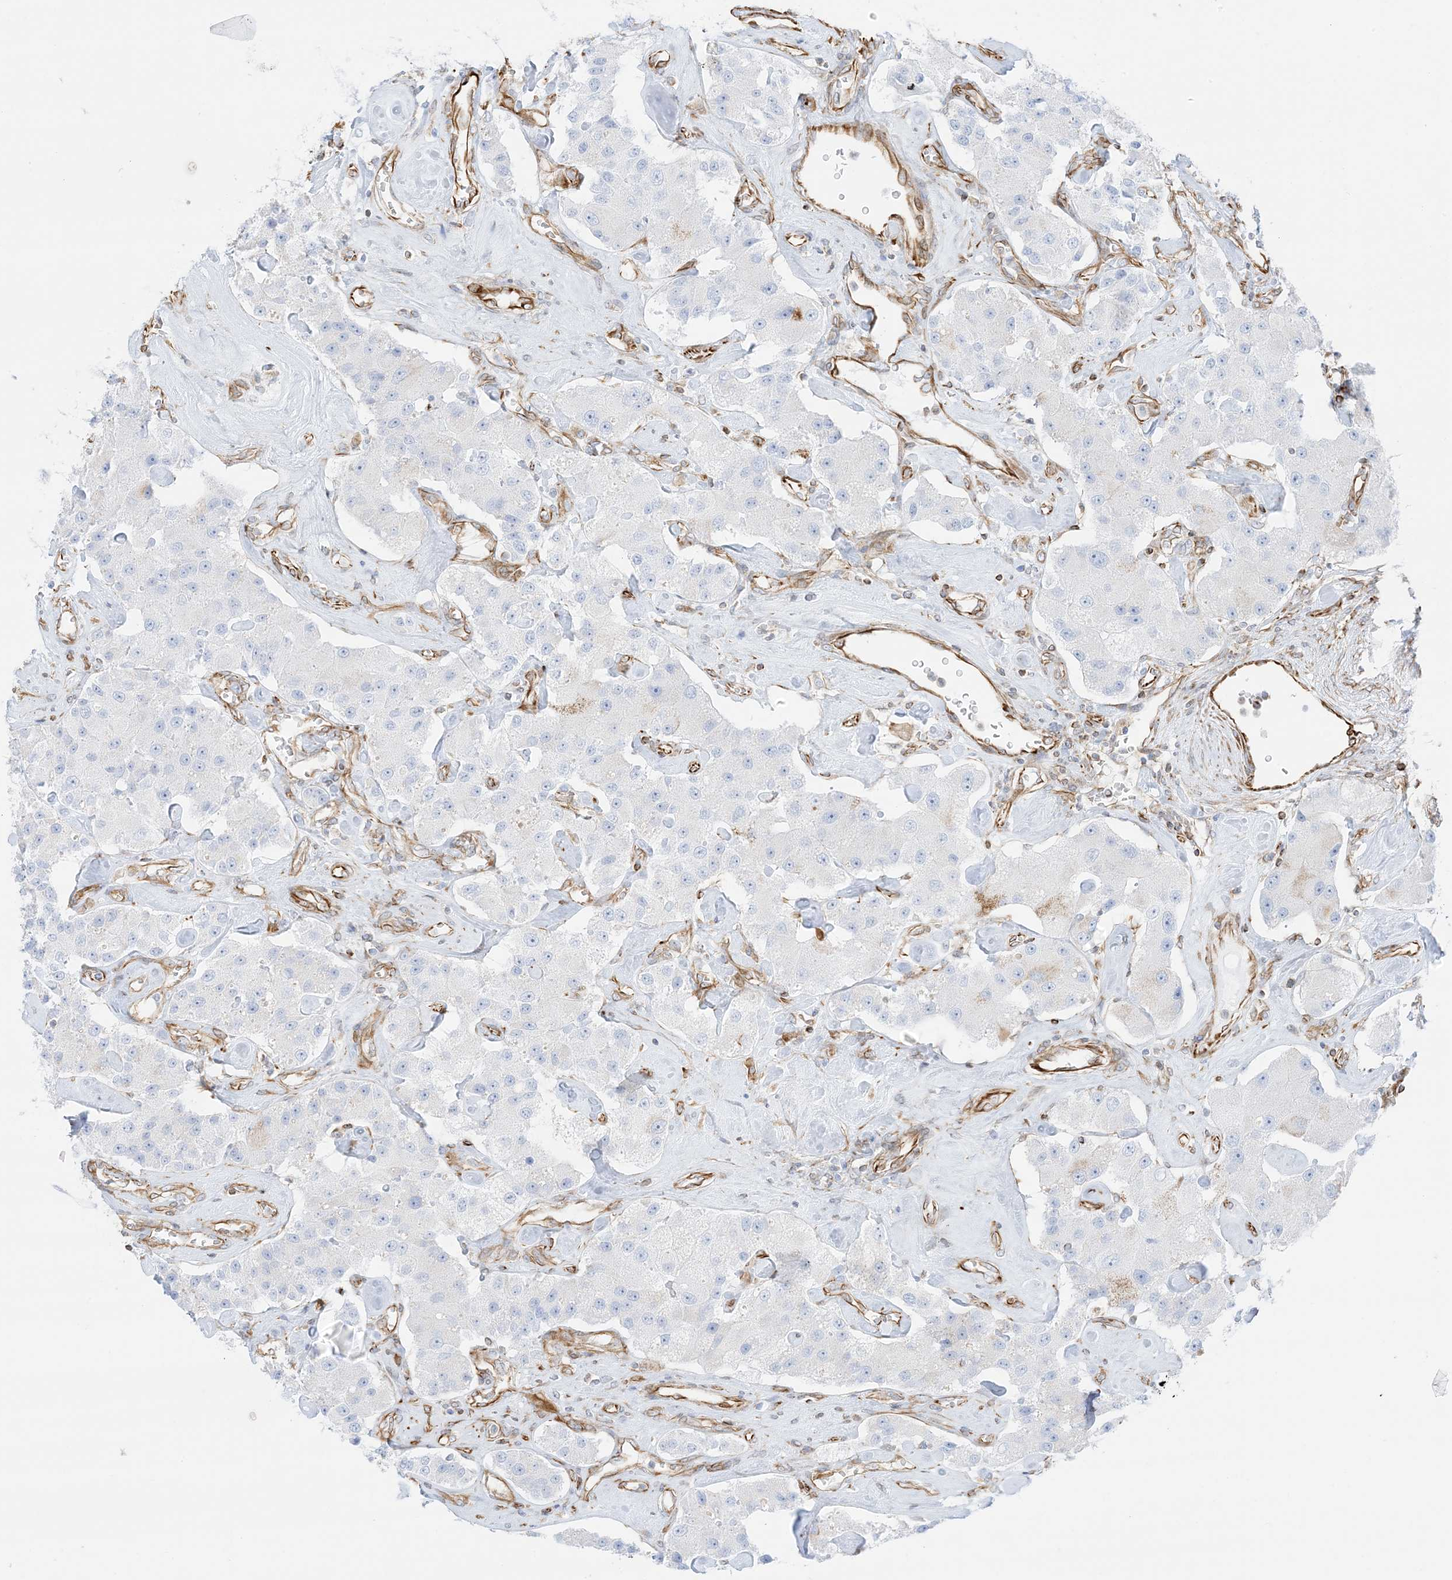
{"staining": {"intensity": "negative", "quantity": "none", "location": "none"}, "tissue": "carcinoid", "cell_type": "Tumor cells", "image_type": "cancer", "snomed": [{"axis": "morphology", "description": "Carcinoid, malignant, NOS"}, {"axis": "topography", "description": "Pancreas"}], "caption": "DAB (3,3'-diaminobenzidine) immunohistochemical staining of carcinoid (malignant) shows no significant staining in tumor cells.", "gene": "PID1", "patient": {"sex": "male", "age": 41}}